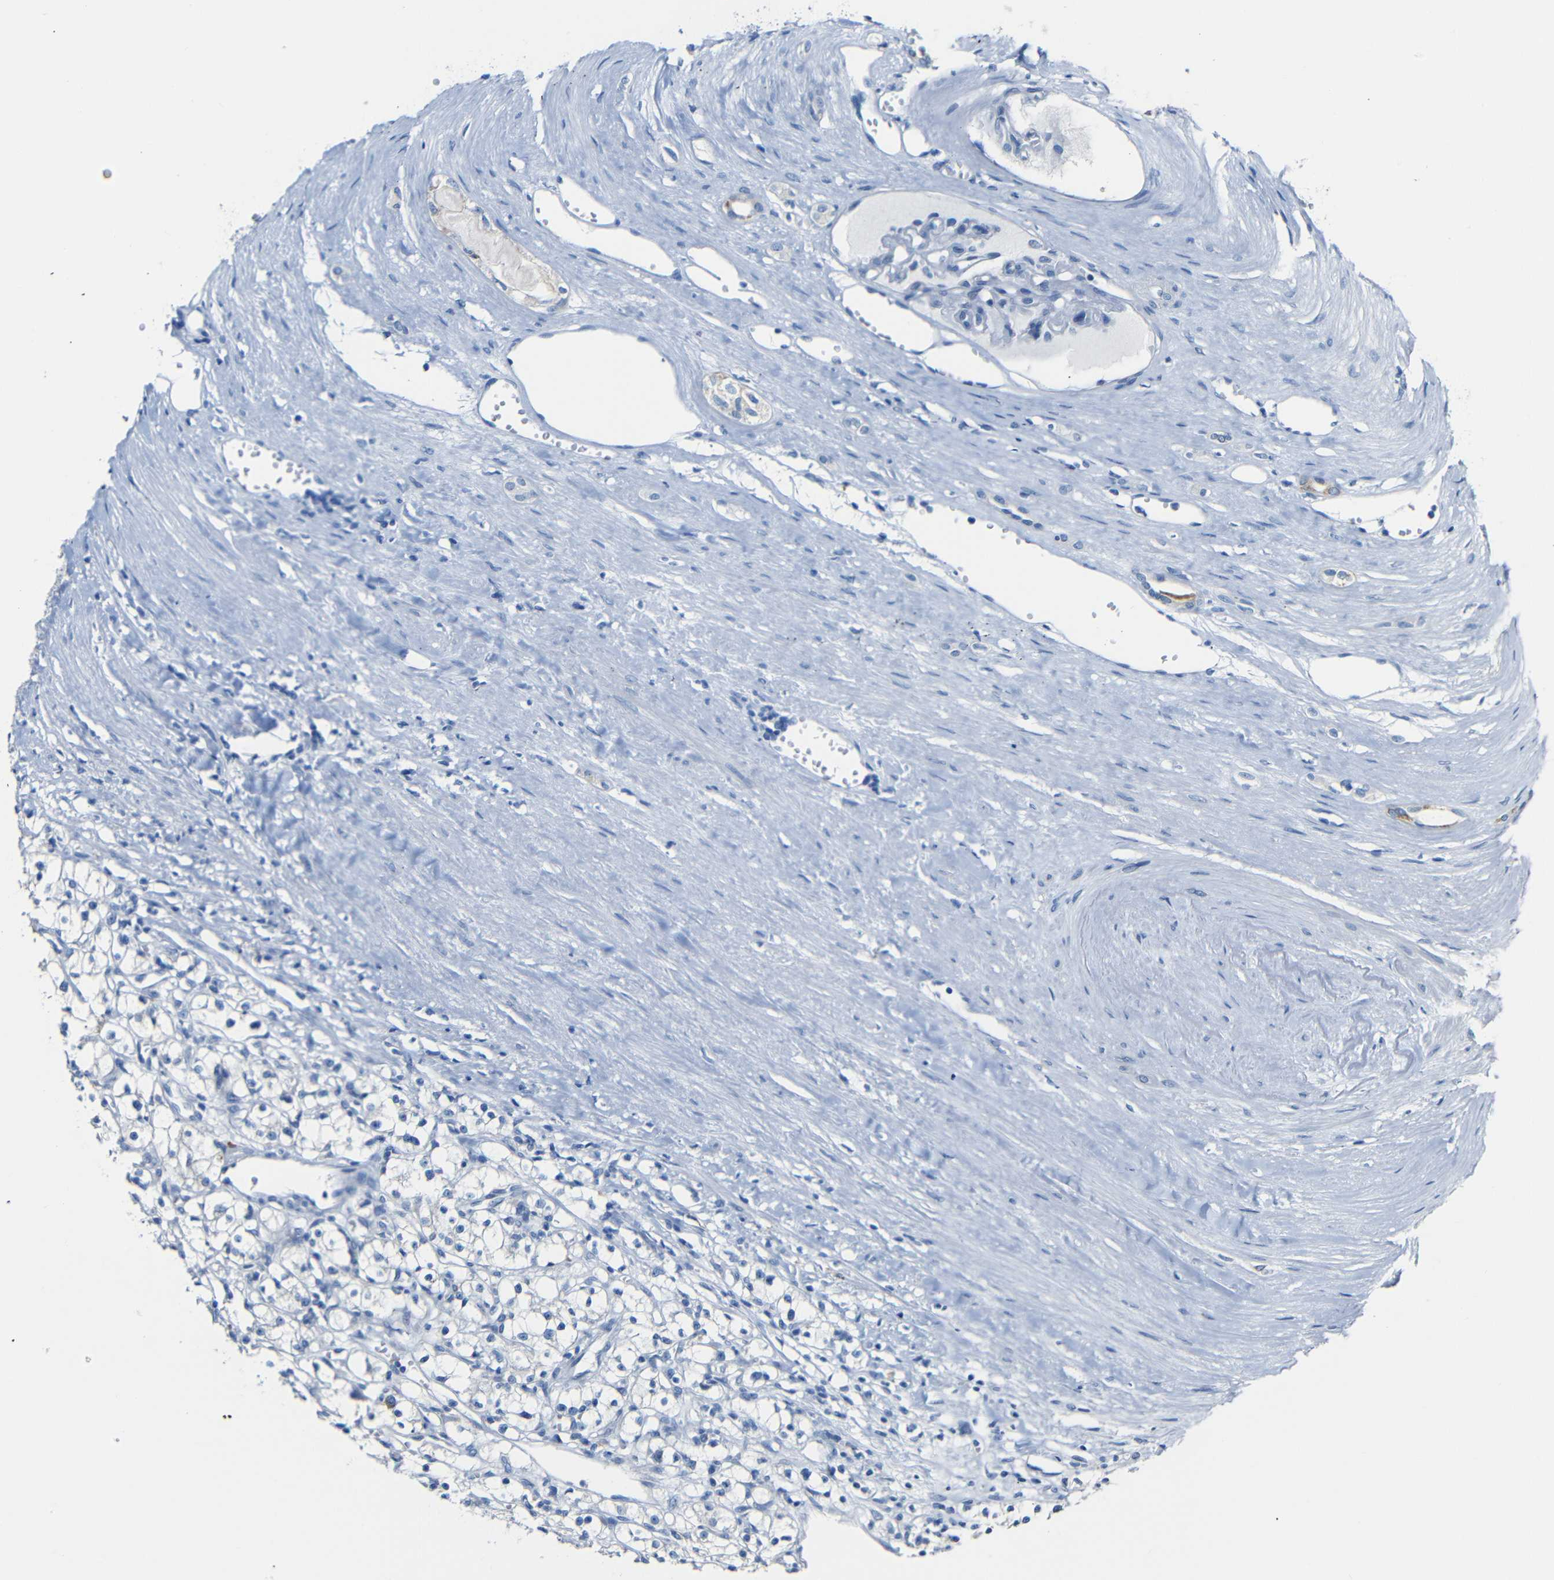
{"staining": {"intensity": "negative", "quantity": "none", "location": "none"}, "tissue": "renal cancer", "cell_type": "Tumor cells", "image_type": "cancer", "snomed": [{"axis": "morphology", "description": "Adenocarcinoma, NOS"}, {"axis": "topography", "description": "Kidney"}], "caption": "The histopathology image demonstrates no staining of tumor cells in renal adenocarcinoma.", "gene": "C15orf48", "patient": {"sex": "male", "age": 56}}